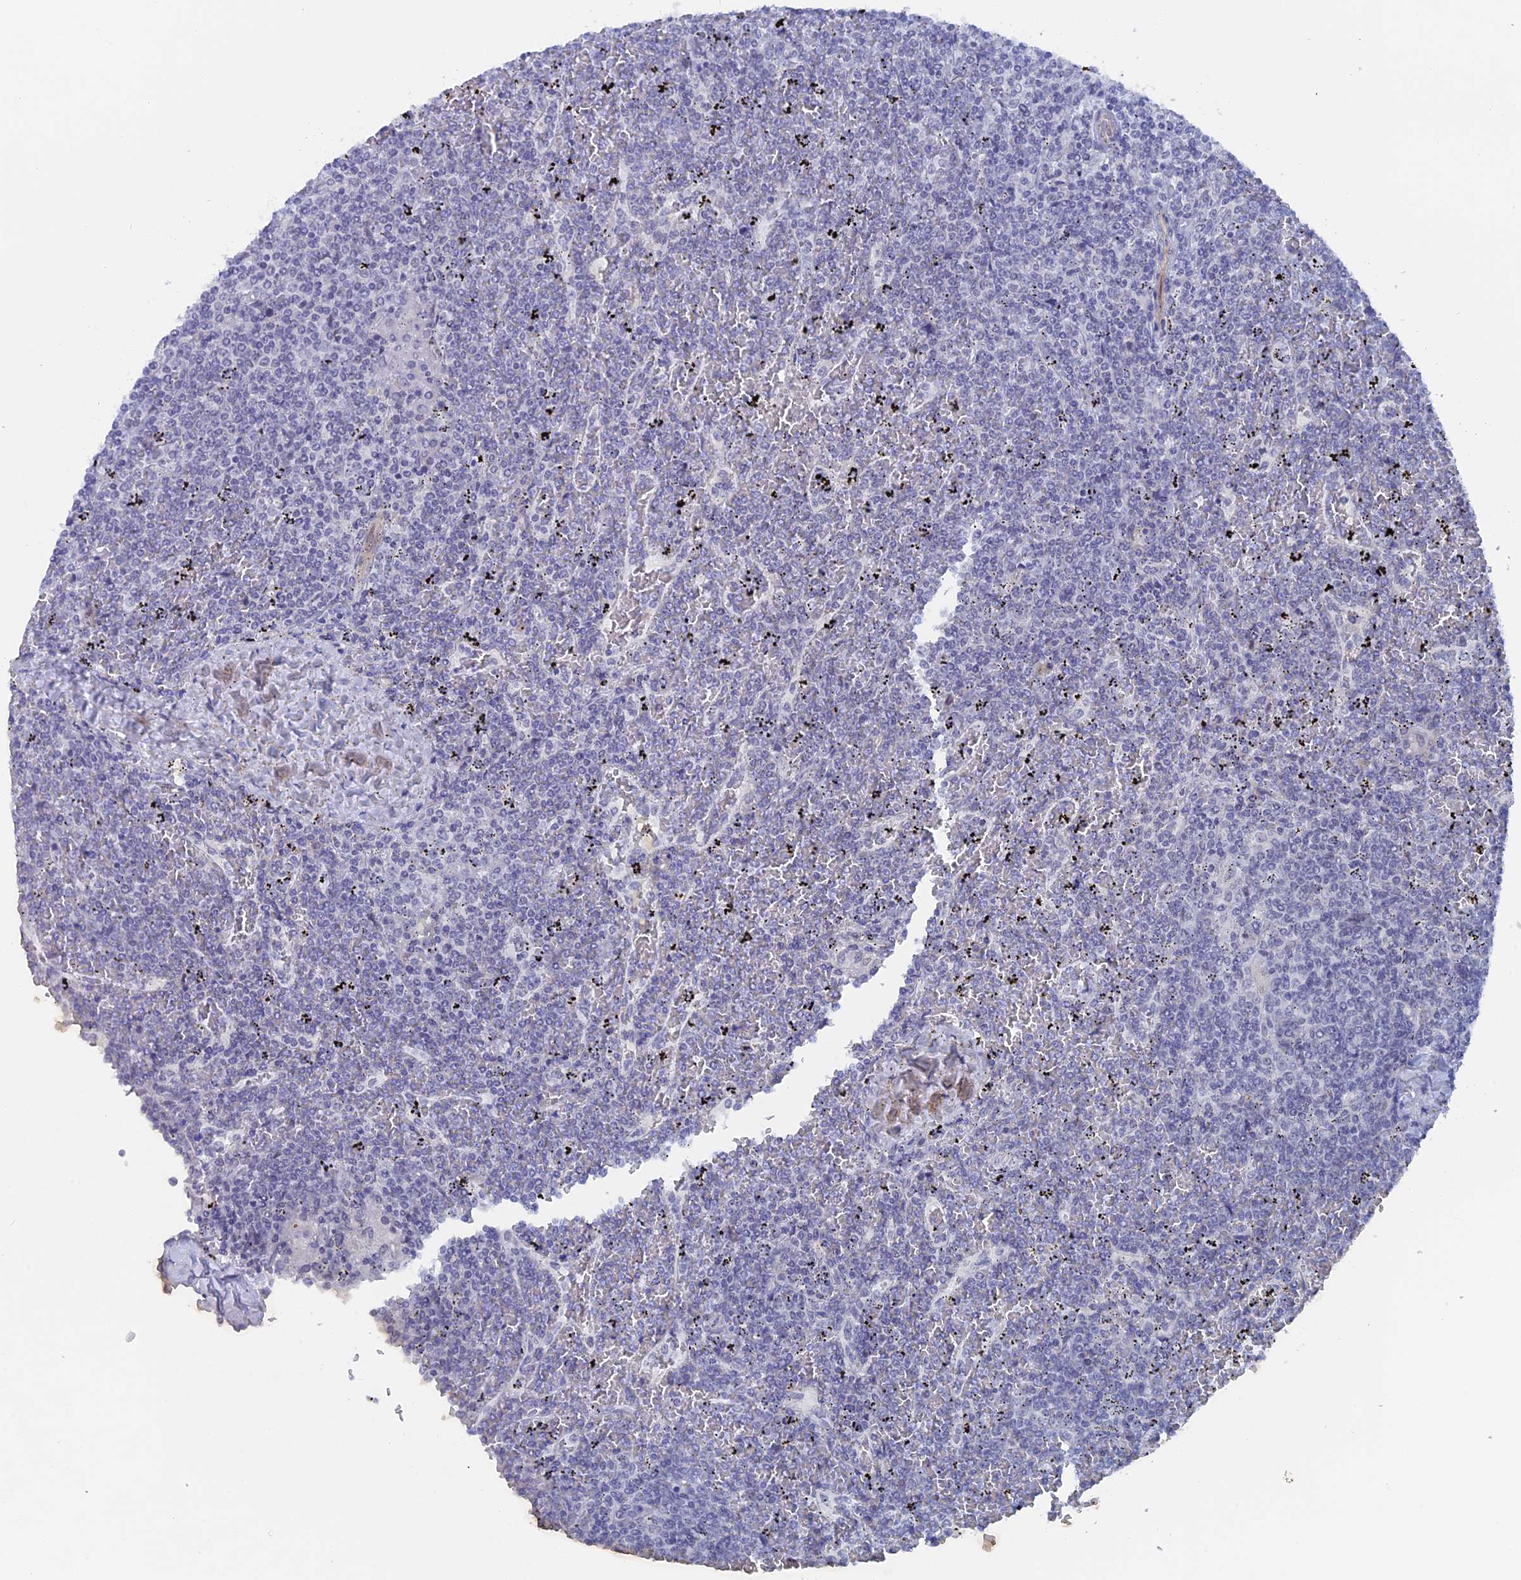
{"staining": {"intensity": "negative", "quantity": "none", "location": "none"}, "tissue": "lymphoma", "cell_type": "Tumor cells", "image_type": "cancer", "snomed": [{"axis": "morphology", "description": "Malignant lymphoma, non-Hodgkin's type, Low grade"}, {"axis": "topography", "description": "Spleen"}], "caption": "Lymphoma was stained to show a protein in brown. There is no significant positivity in tumor cells.", "gene": "DACT3", "patient": {"sex": "female", "age": 19}}